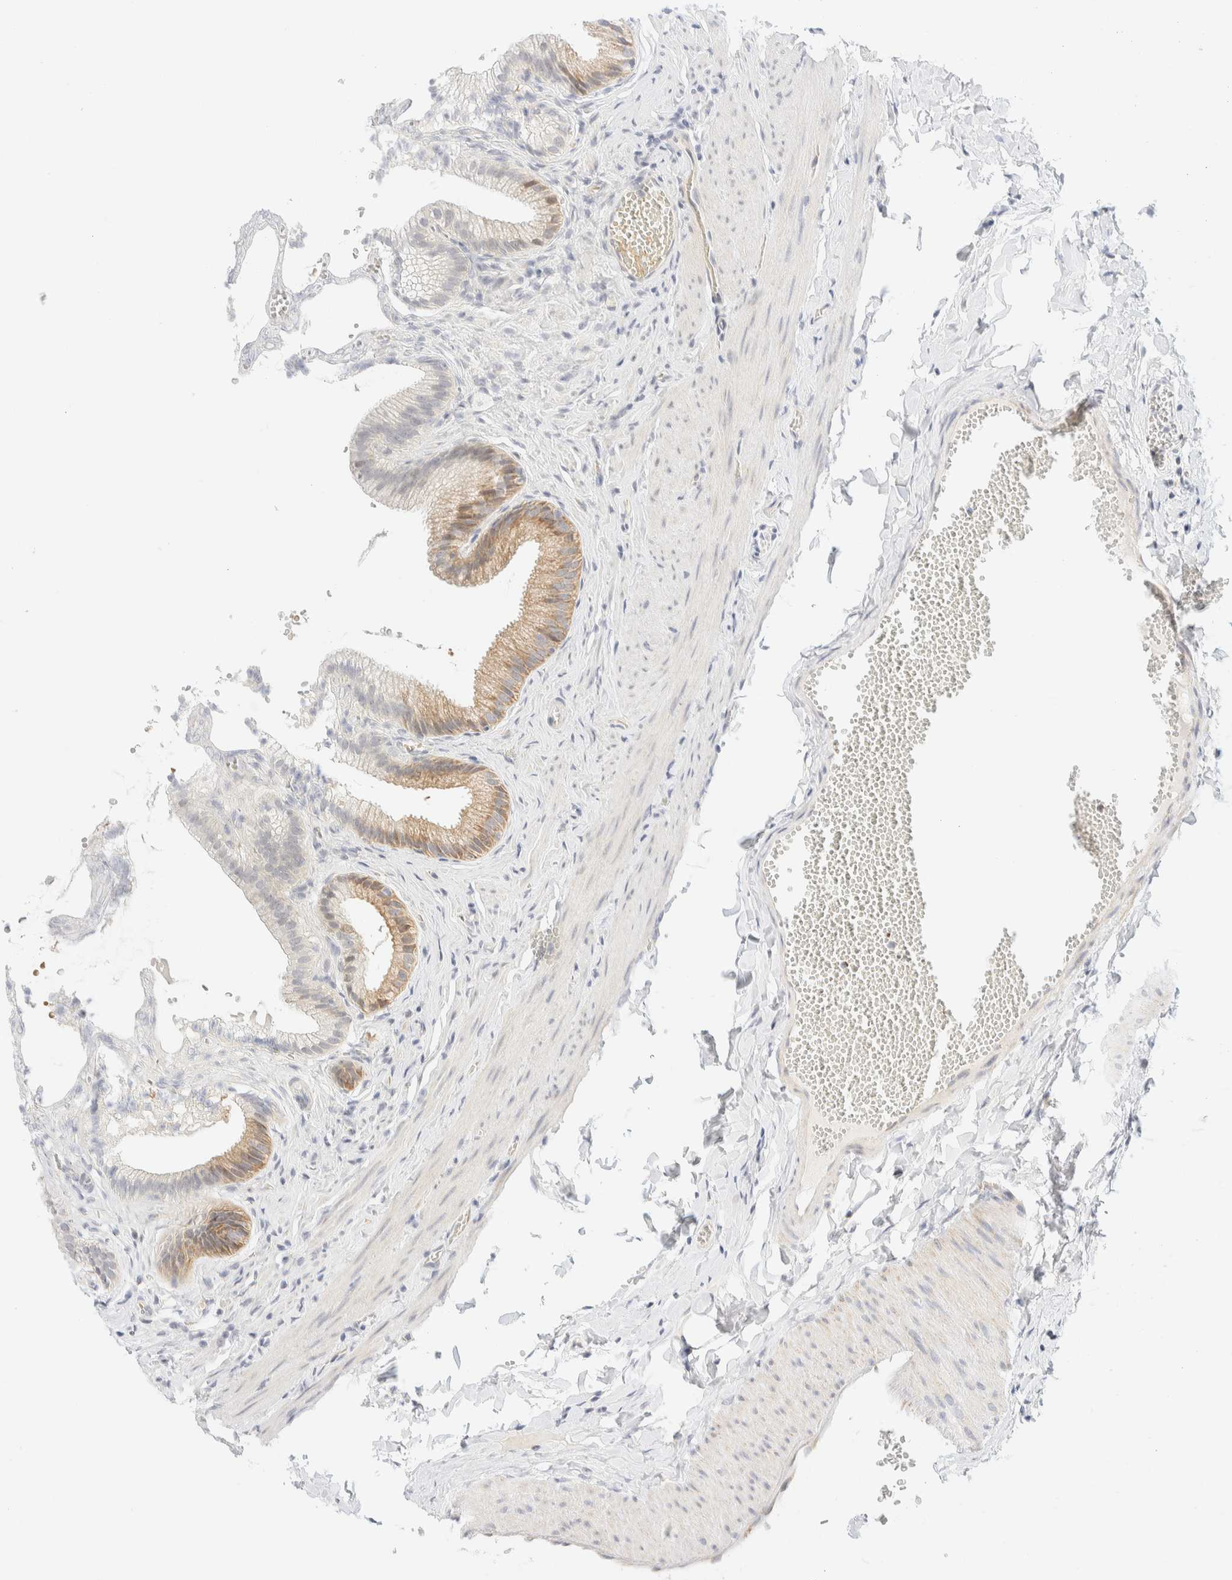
{"staining": {"intensity": "moderate", "quantity": ">75%", "location": "cytoplasmic/membranous"}, "tissue": "gallbladder", "cell_type": "Glandular cells", "image_type": "normal", "snomed": [{"axis": "morphology", "description": "Normal tissue, NOS"}, {"axis": "topography", "description": "Gallbladder"}], "caption": "Protein expression by IHC demonstrates moderate cytoplasmic/membranous staining in approximately >75% of glandular cells in normal gallbladder. (brown staining indicates protein expression, while blue staining denotes nuclei).", "gene": "PPM1K", "patient": {"sex": "male", "age": 38}}